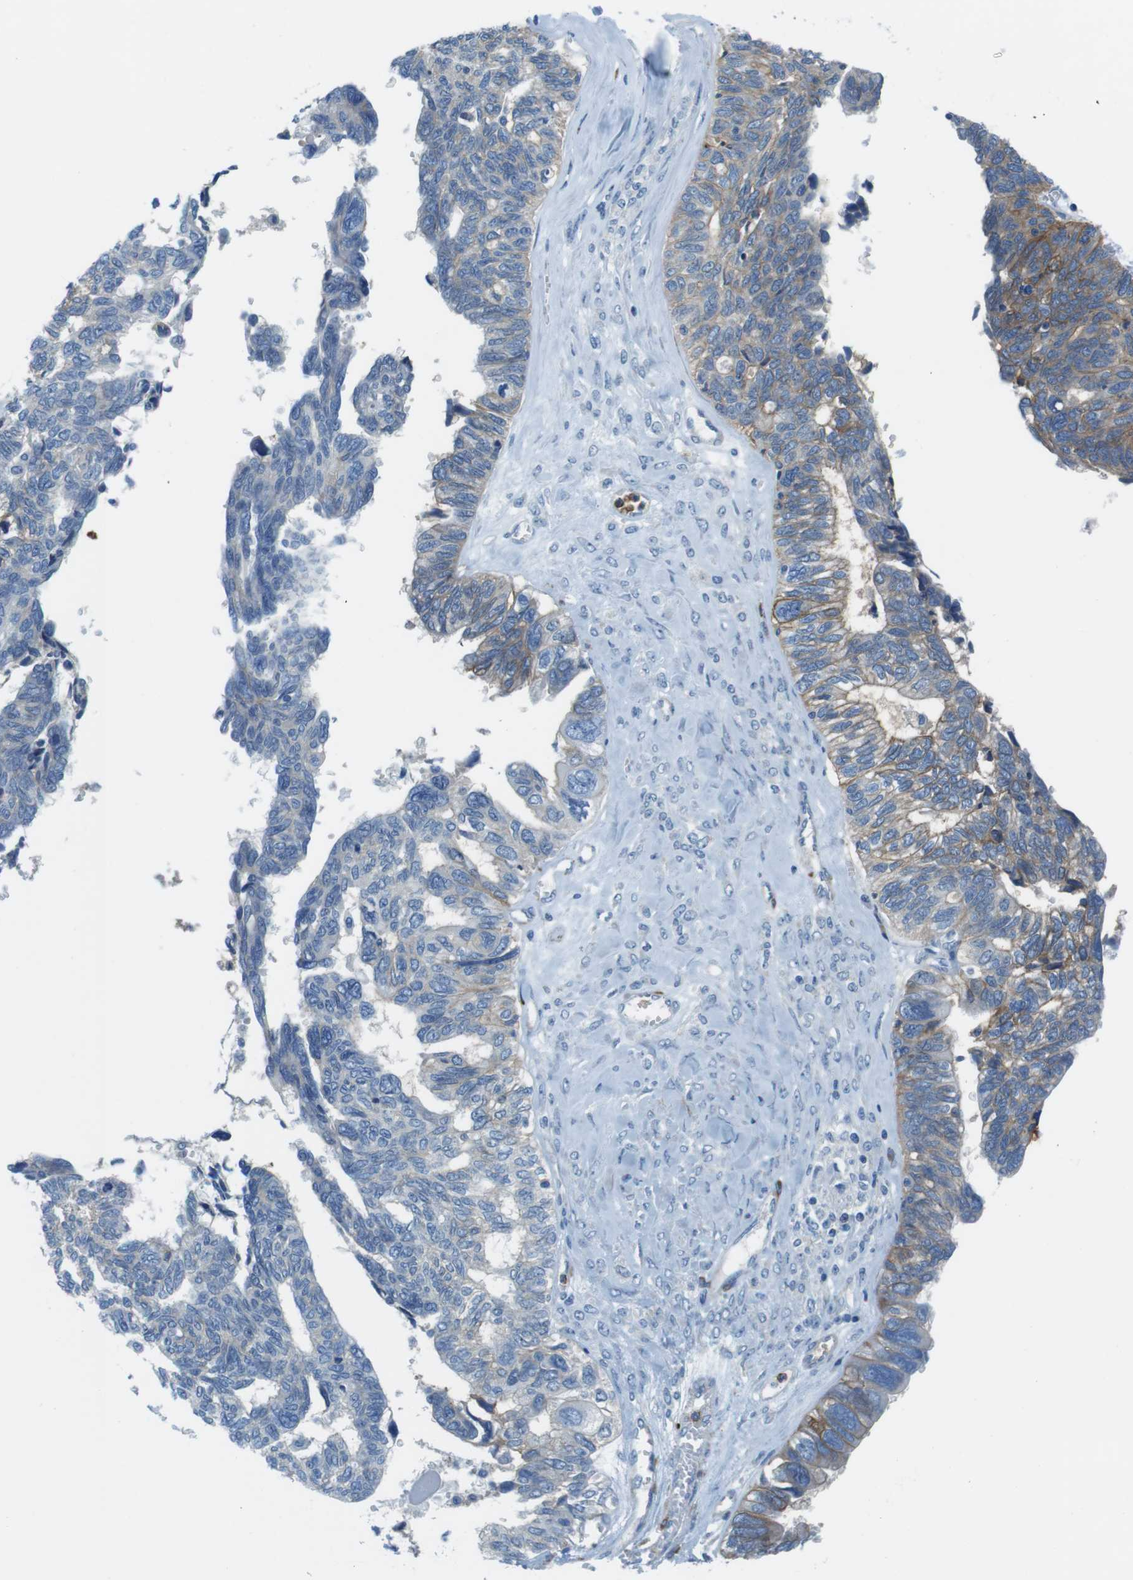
{"staining": {"intensity": "weak", "quantity": "25%-75%", "location": "cytoplasmic/membranous"}, "tissue": "ovarian cancer", "cell_type": "Tumor cells", "image_type": "cancer", "snomed": [{"axis": "morphology", "description": "Cystadenocarcinoma, serous, NOS"}, {"axis": "topography", "description": "Ovary"}], "caption": "Approximately 25%-75% of tumor cells in human ovarian serous cystadenocarcinoma show weak cytoplasmic/membranous protein positivity as visualized by brown immunohistochemical staining.", "gene": "EMP2", "patient": {"sex": "female", "age": 79}}